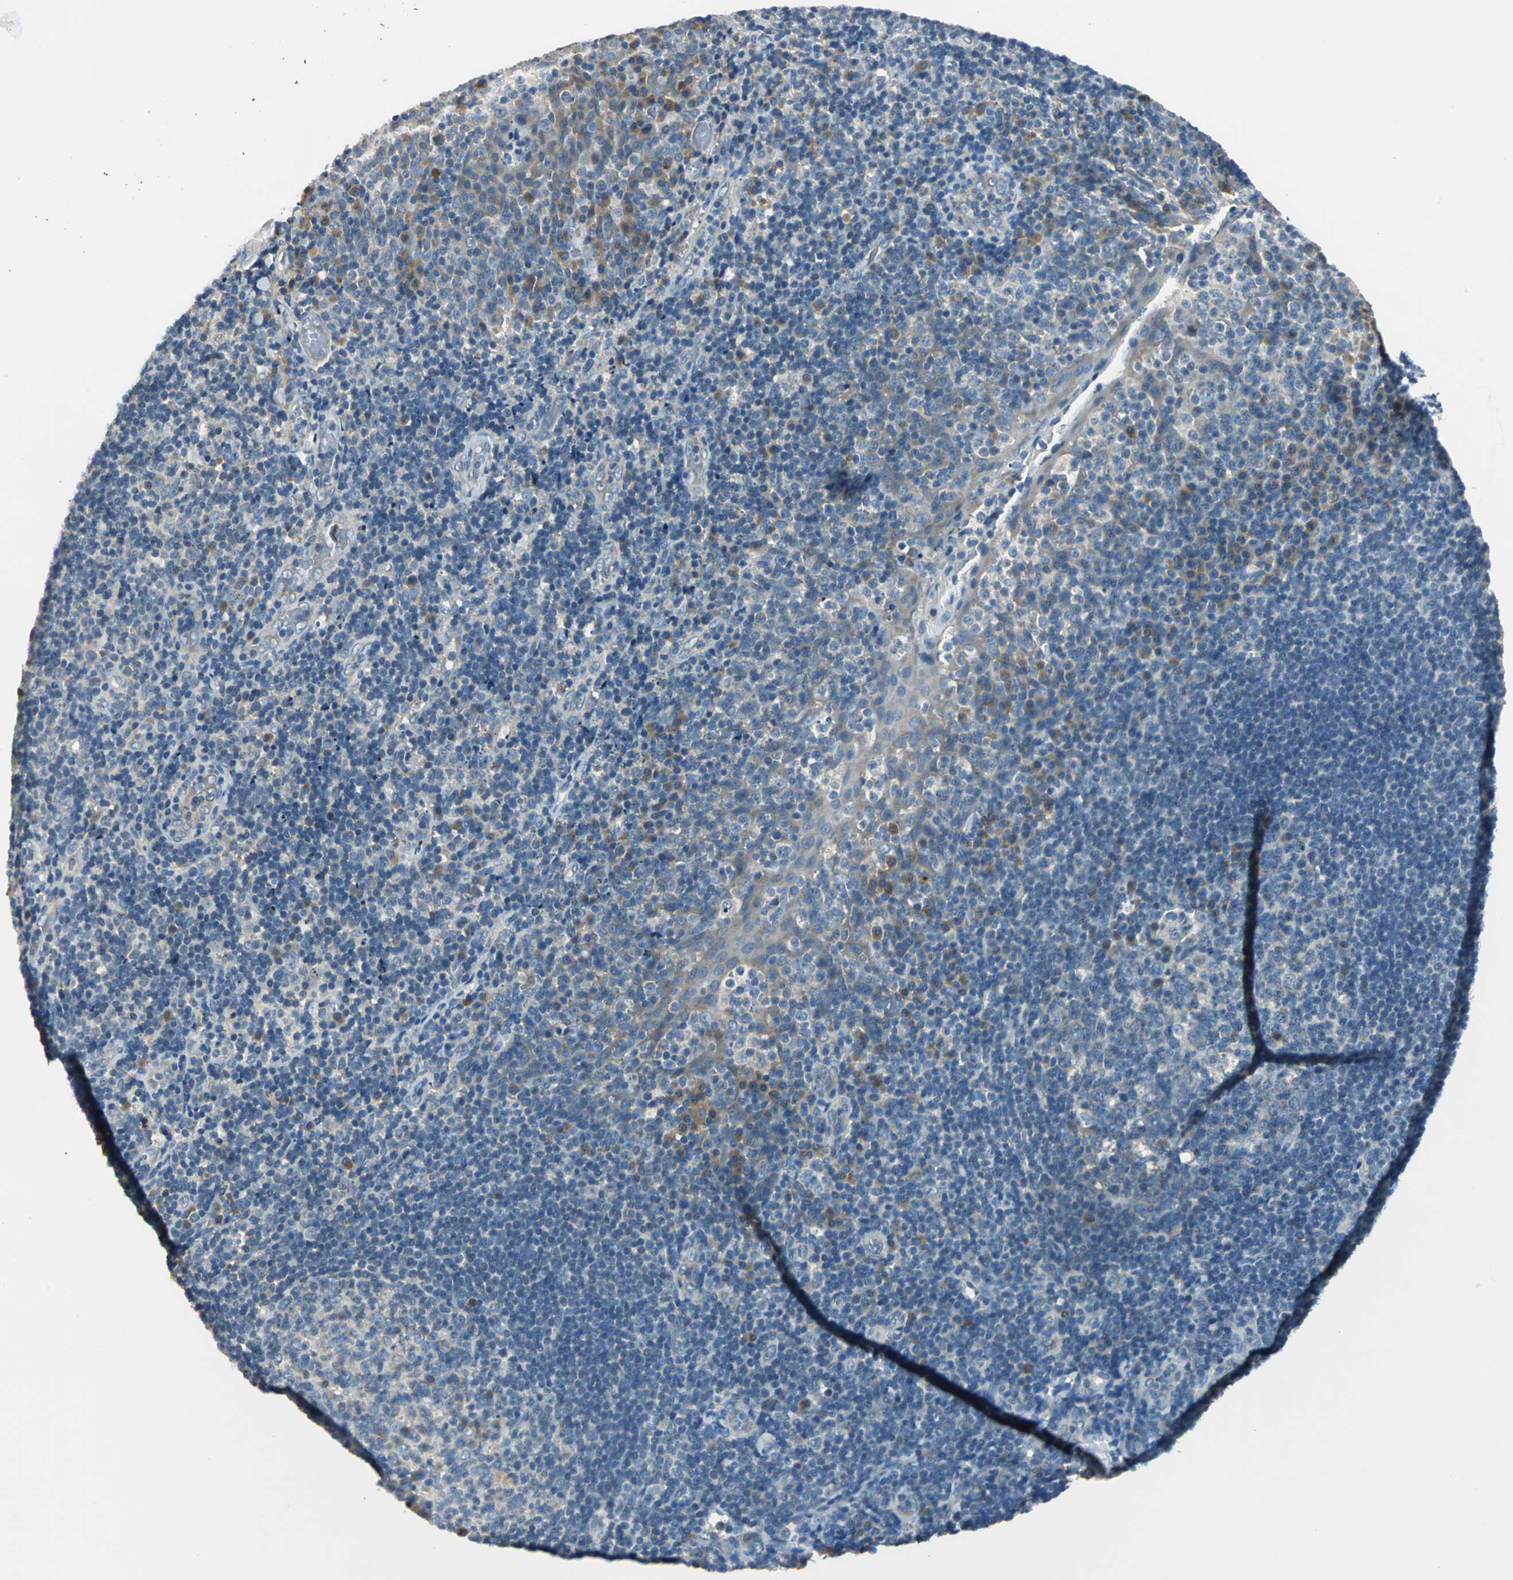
{"staining": {"intensity": "moderate", "quantity": "<25%", "location": "cytoplasmic/membranous"}, "tissue": "tonsil", "cell_type": "Germinal center cells", "image_type": "normal", "snomed": [{"axis": "morphology", "description": "Normal tissue, NOS"}, {"axis": "topography", "description": "Tonsil"}], "caption": "A photomicrograph of tonsil stained for a protein shows moderate cytoplasmic/membranous brown staining in germinal center cells. (DAB IHC, brown staining for protein, blue staining for nuclei).", "gene": "SLC16A7", "patient": {"sex": "male", "age": 17}}